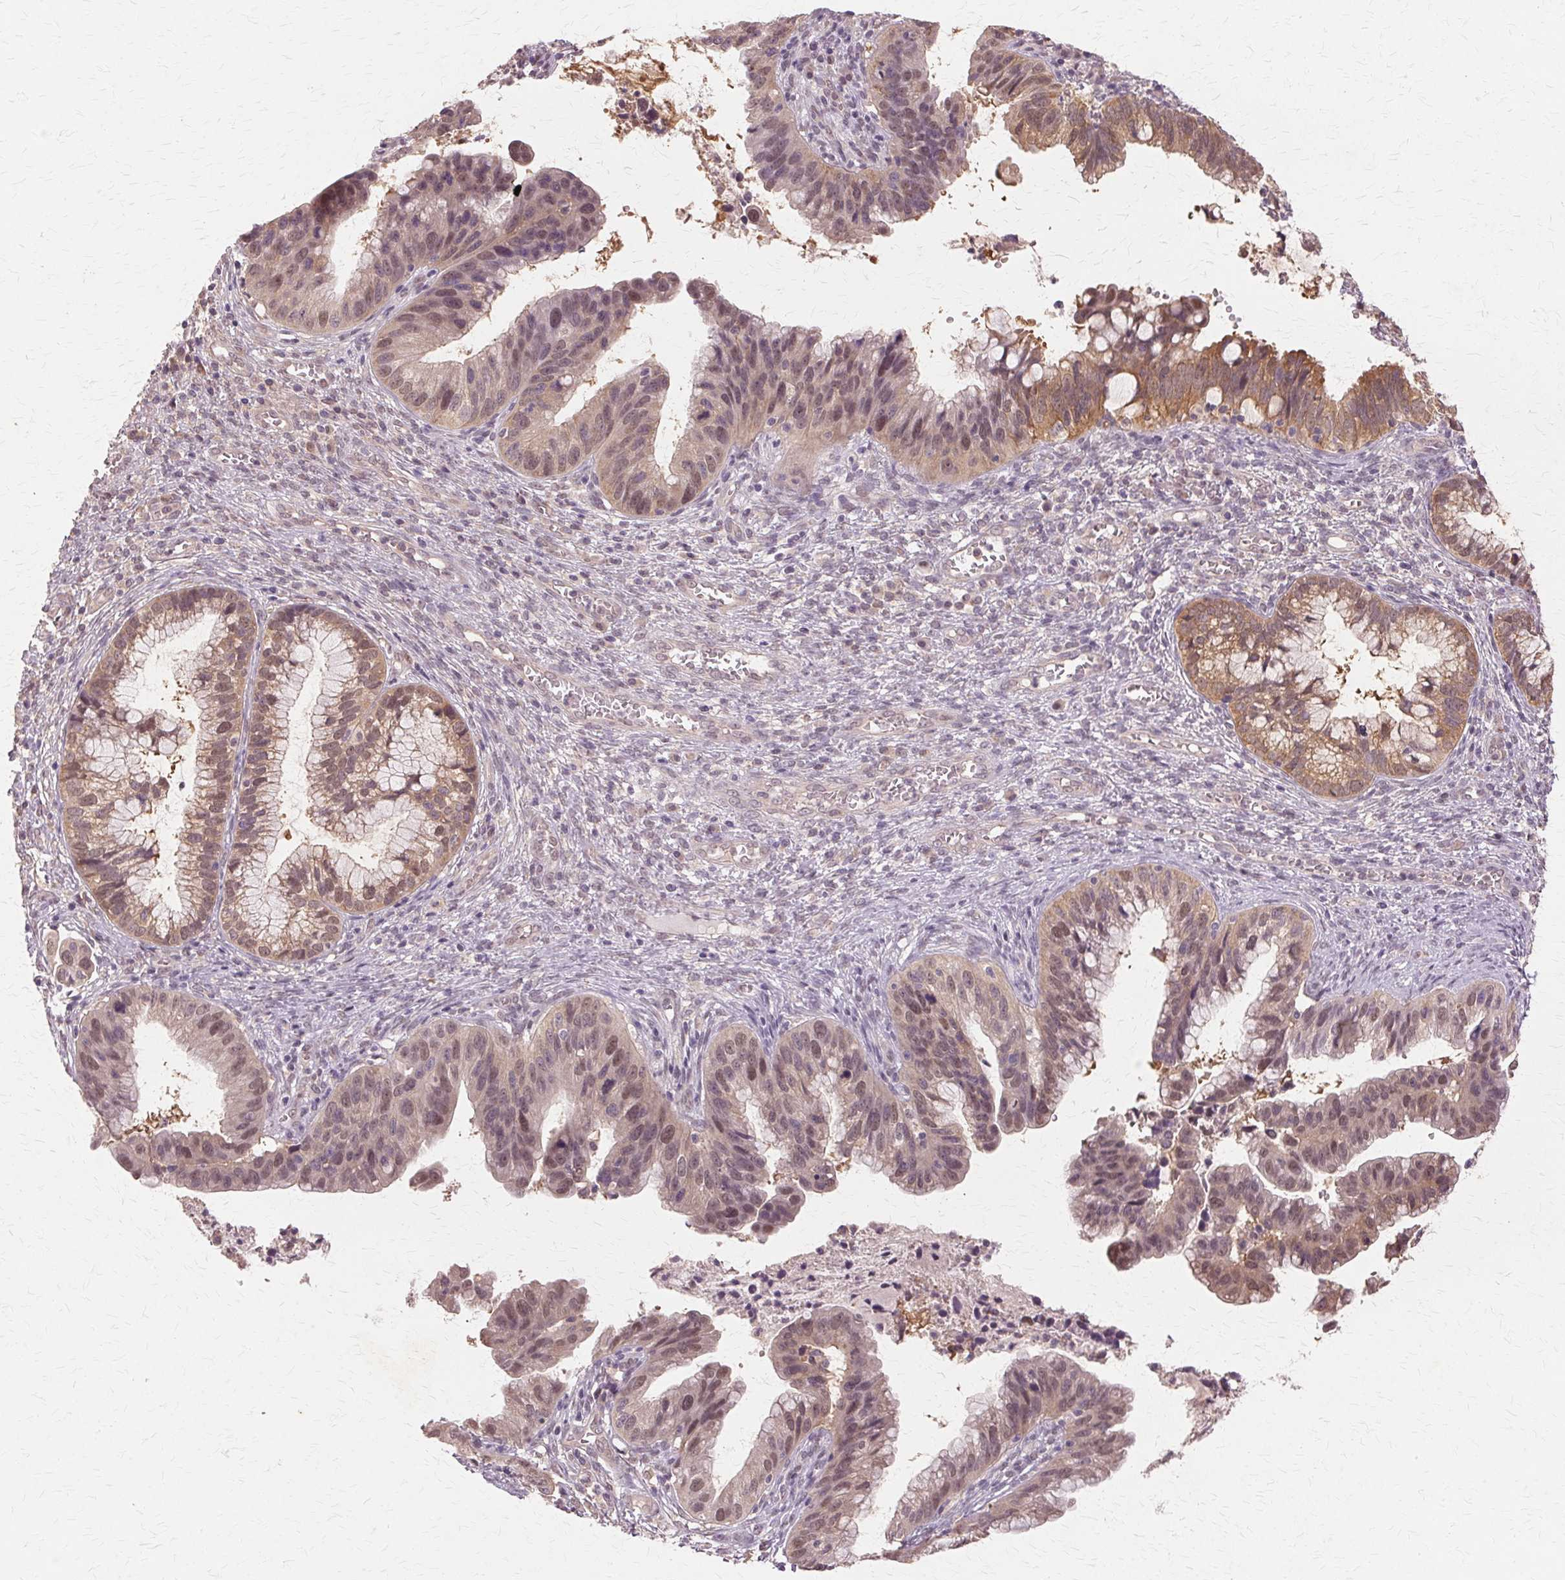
{"staining": {"intensity": "moderate", "quantity": "25%-75%", "location": "nuclear"}, "tissue": "cervical cancer", "cell_type": "Tumor cells", "image_type": "cancer", "snomed": [{"axis": "morphology", "description": "Adenocarcinoma, NOS"}, {"axis": "topography", "description": "Cervix"}], "caption": "Cervical cancer stained for a protein (brown) exhibits moderate nuclear positive expression in about 25%-75% of tumor cells.", "gene": "PRMT5", "patient": {"sex": "female", "age": 34}}